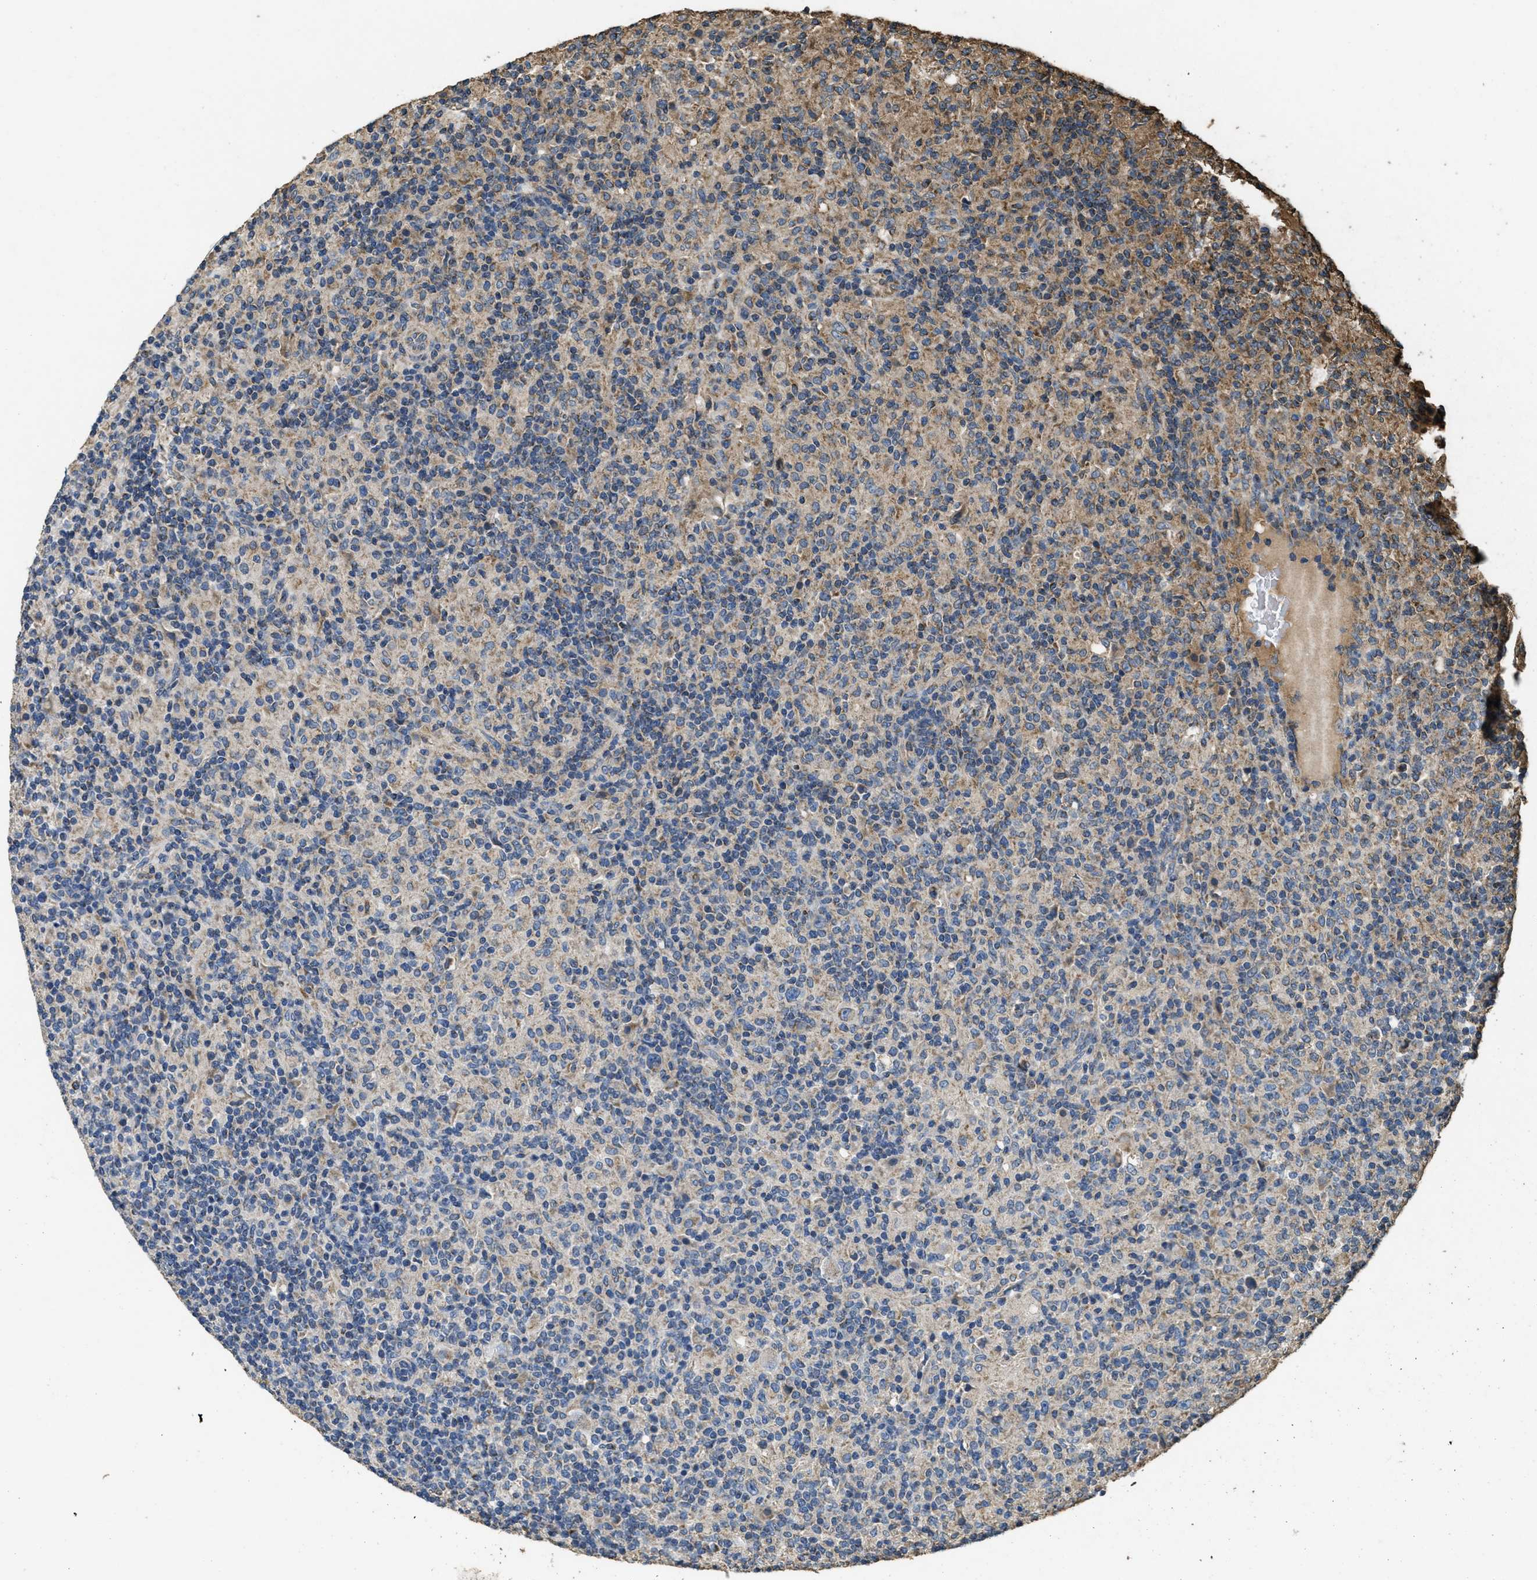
{"staining": {"intensity": "weak", "quantity": "25%-75%", "location": "none"}, "tissue": "lymphoma", "cell_type": "Tumor cells", "image_type": "cancer", "snomed": [{"axis": "morphology", "description": "Hodgkin's disease, NOS"}, {"axis": "topography", "description": "Lymph node"}], "caption": "Immunohistochemical staining of human Hodgkin's disease reveals weak None protein expression in about 25%-75% of tumor cells. The protein is shown in brown color, while the nuclei are stained blue.", "gene": "CYRIA", "patient": {"sex": "male", "age": 70}}